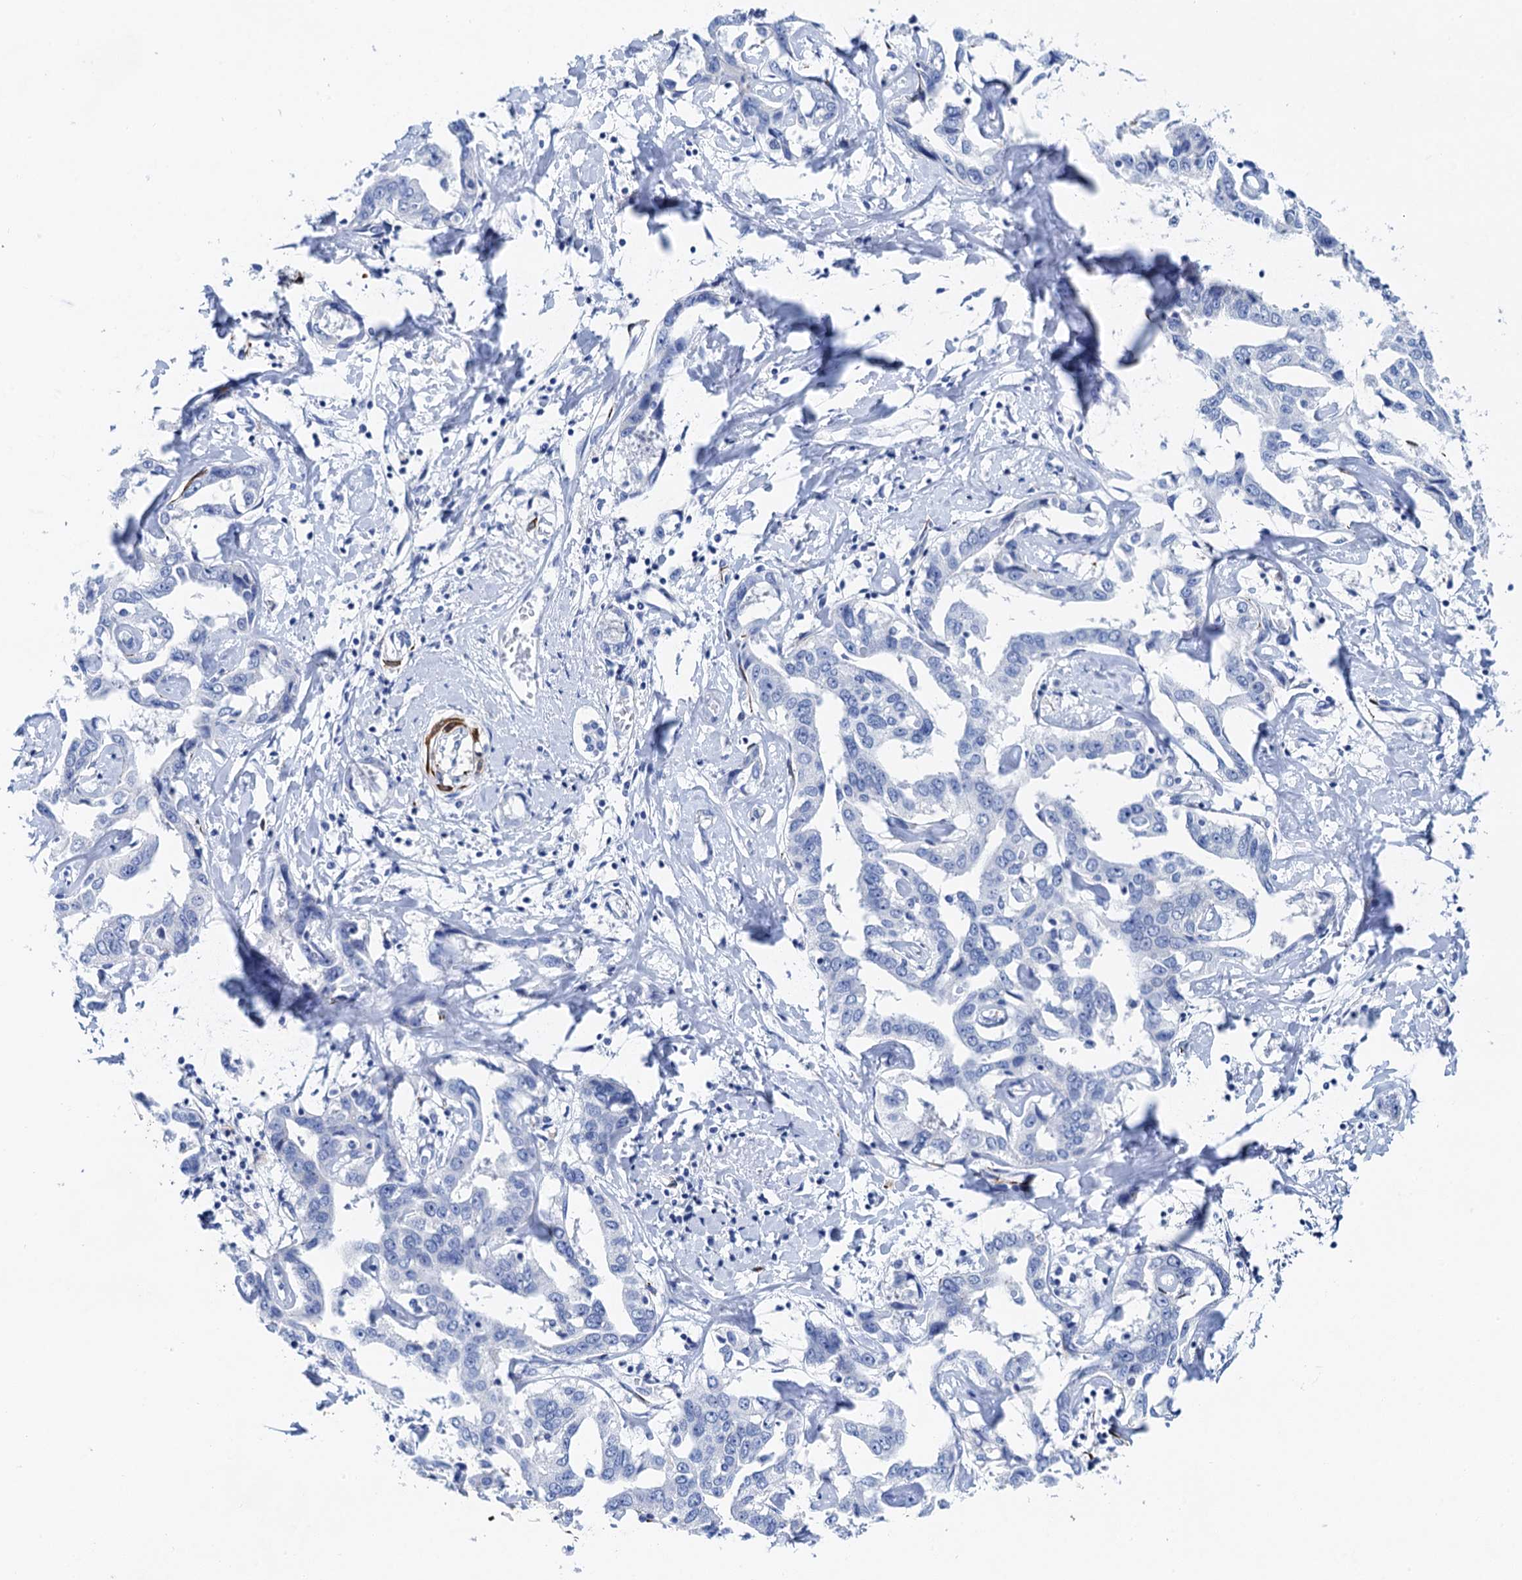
{"staining": {"intensity": "negative", "quantity": "none", "location": "none"}, "tissue": "liver cancer", "cell_type": "Tumor cells", "image_type": "cancer", "snomed": [{"axis": "morphology", "description": "Cholangiocarcinoma"}, {"axis": "topography", "description": "Liver"}], "caption": "Immunohistochemistry micrograph of human liver cancer (cholangiocarcinoma) stained for a protein (brown), which displays no positivity in tumor cells.", "gene": "NLRP10", "patient": {"sex": "male", "age": 59}}